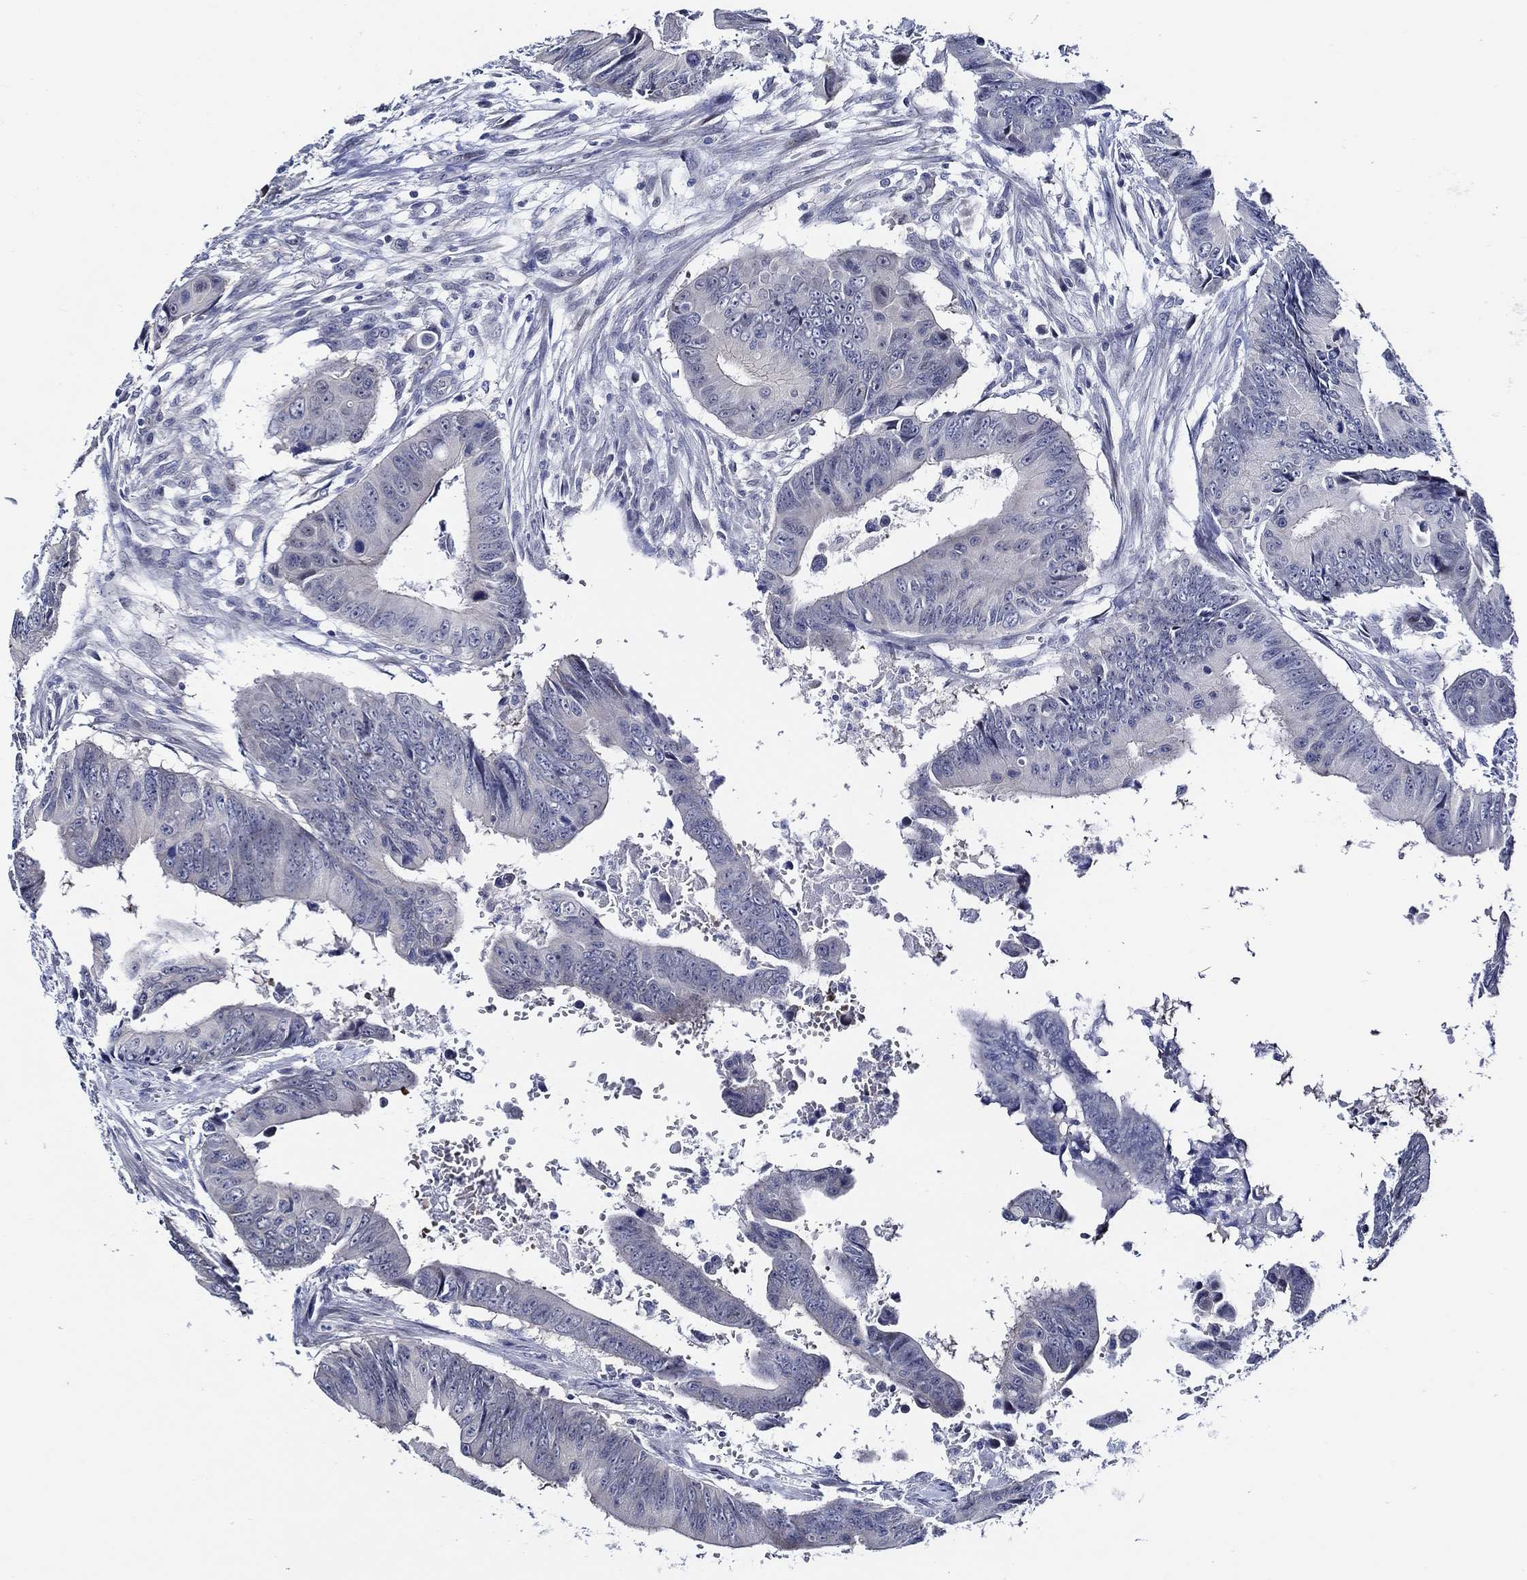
{"staining": {"intensity": "negative", "quantity": "none", "location": "none"}, "tissue": "colorectal cancer", "cell_type": "Tumor cells", "image_type": "cancer", "snomed": [{"axis": "morphology", "description": "Adenocarcinoma, NOS"}, {"axis": "topography", "description": "Colon"}], "caption": "This is an IHC micrograph of colorectal cancer. There is no expression in tumor cells.", "gene": "C8orf48", "patient": {"sex": "female", "age": 87}}